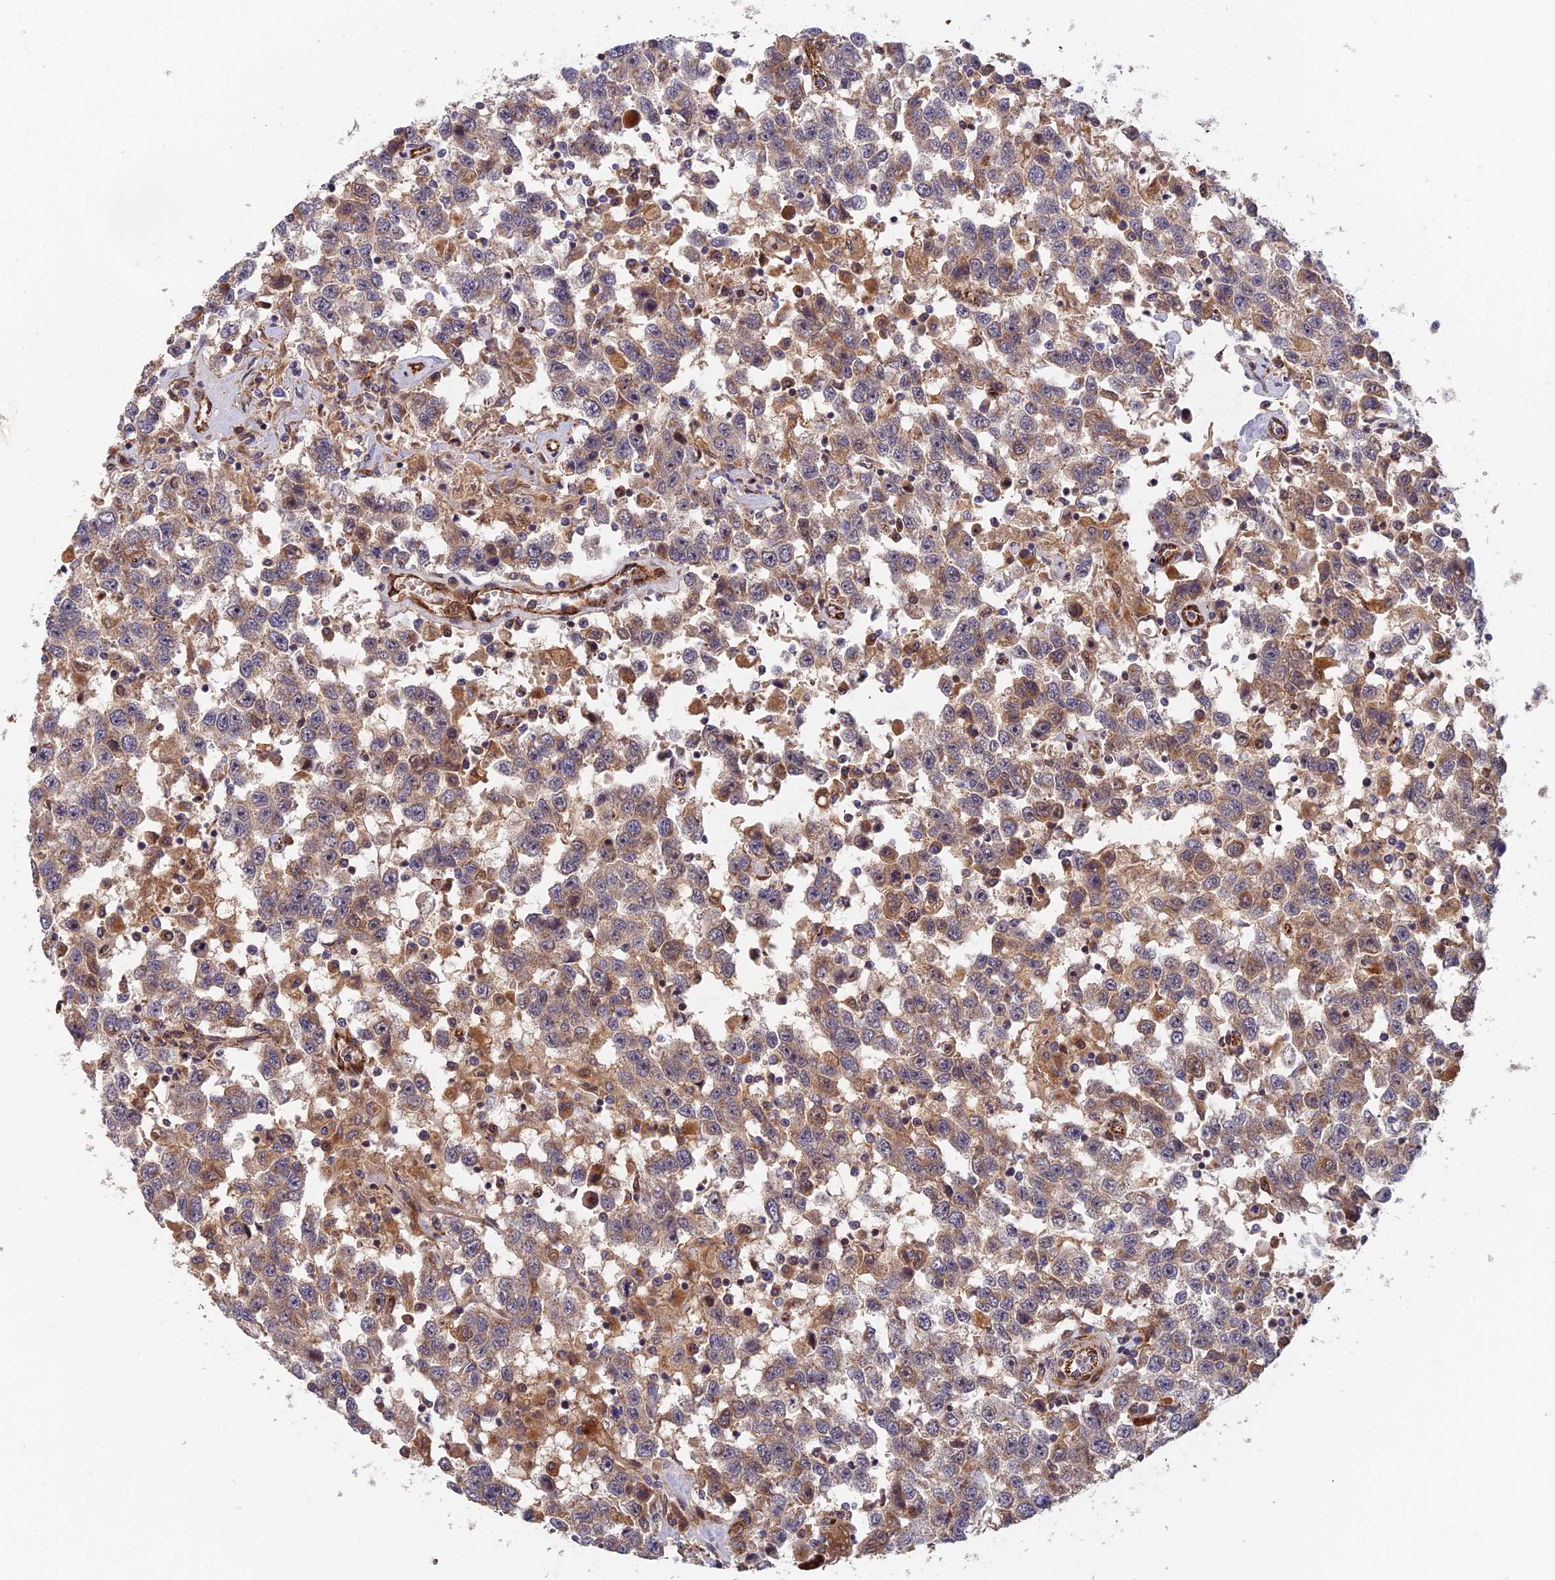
{"staining": {"intensity": "weak", "quantity": "25%-75%", "location": "cytoplasmic/membranous"}, "tissue": "testis cancer", "cell_type": "Tumor cells", "image_type": "cancer", "snomed": [{"axis": "morphology", "description": "Seminoma, NOS"}, {"axis": "topography", "description": "Testis"}], "caption": "Immunohistochemical staining of seminoma (testis) shows weak cytoplasmic/membranous protein staining in about 25%-75% of tumor cells. (DAB IHC with brightfield microscopy, high magnification).", "gene": "PPP2R3C", "patient": {"sex": "male", "age": 41}}